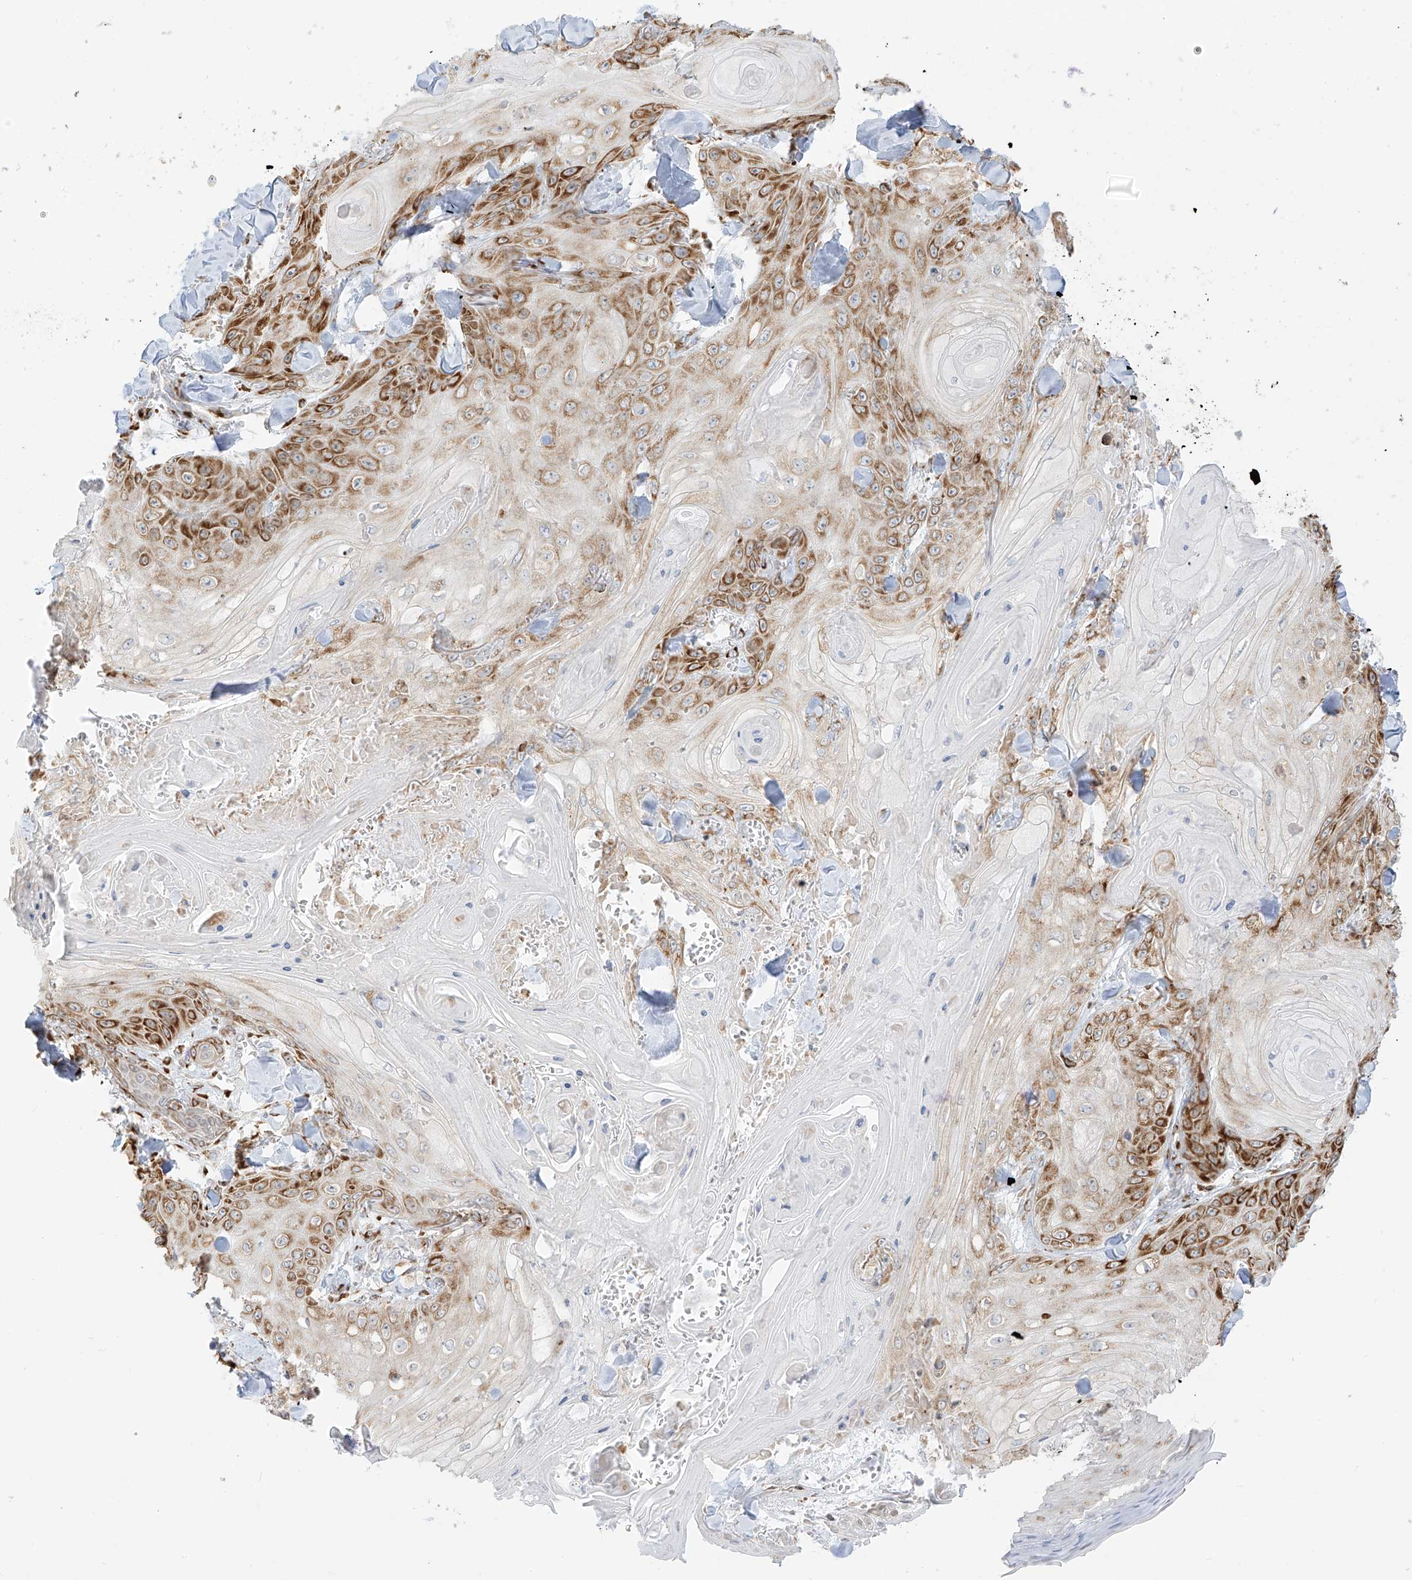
{"staining": {"intensity": "moderate", "quantity": "<25%", "location": "cytoplasmic/membranous"}, "tissue": "skin cancer", "cell_type": "Tumor cells", "image_type": "cancer", "snomed": [{"axis": "morphology", "description": "Squamous cell carcinoma, NOS"}, {"axis": "topography", "description": "Skin"}], "caption": "Human skin cancer stained with a brown dye displays moderate cytoplasmic/membranous positive expression in about <25% of tumor cells.", "gene": "LRRC59", "patient": {"sex": "male", "age": 74}}